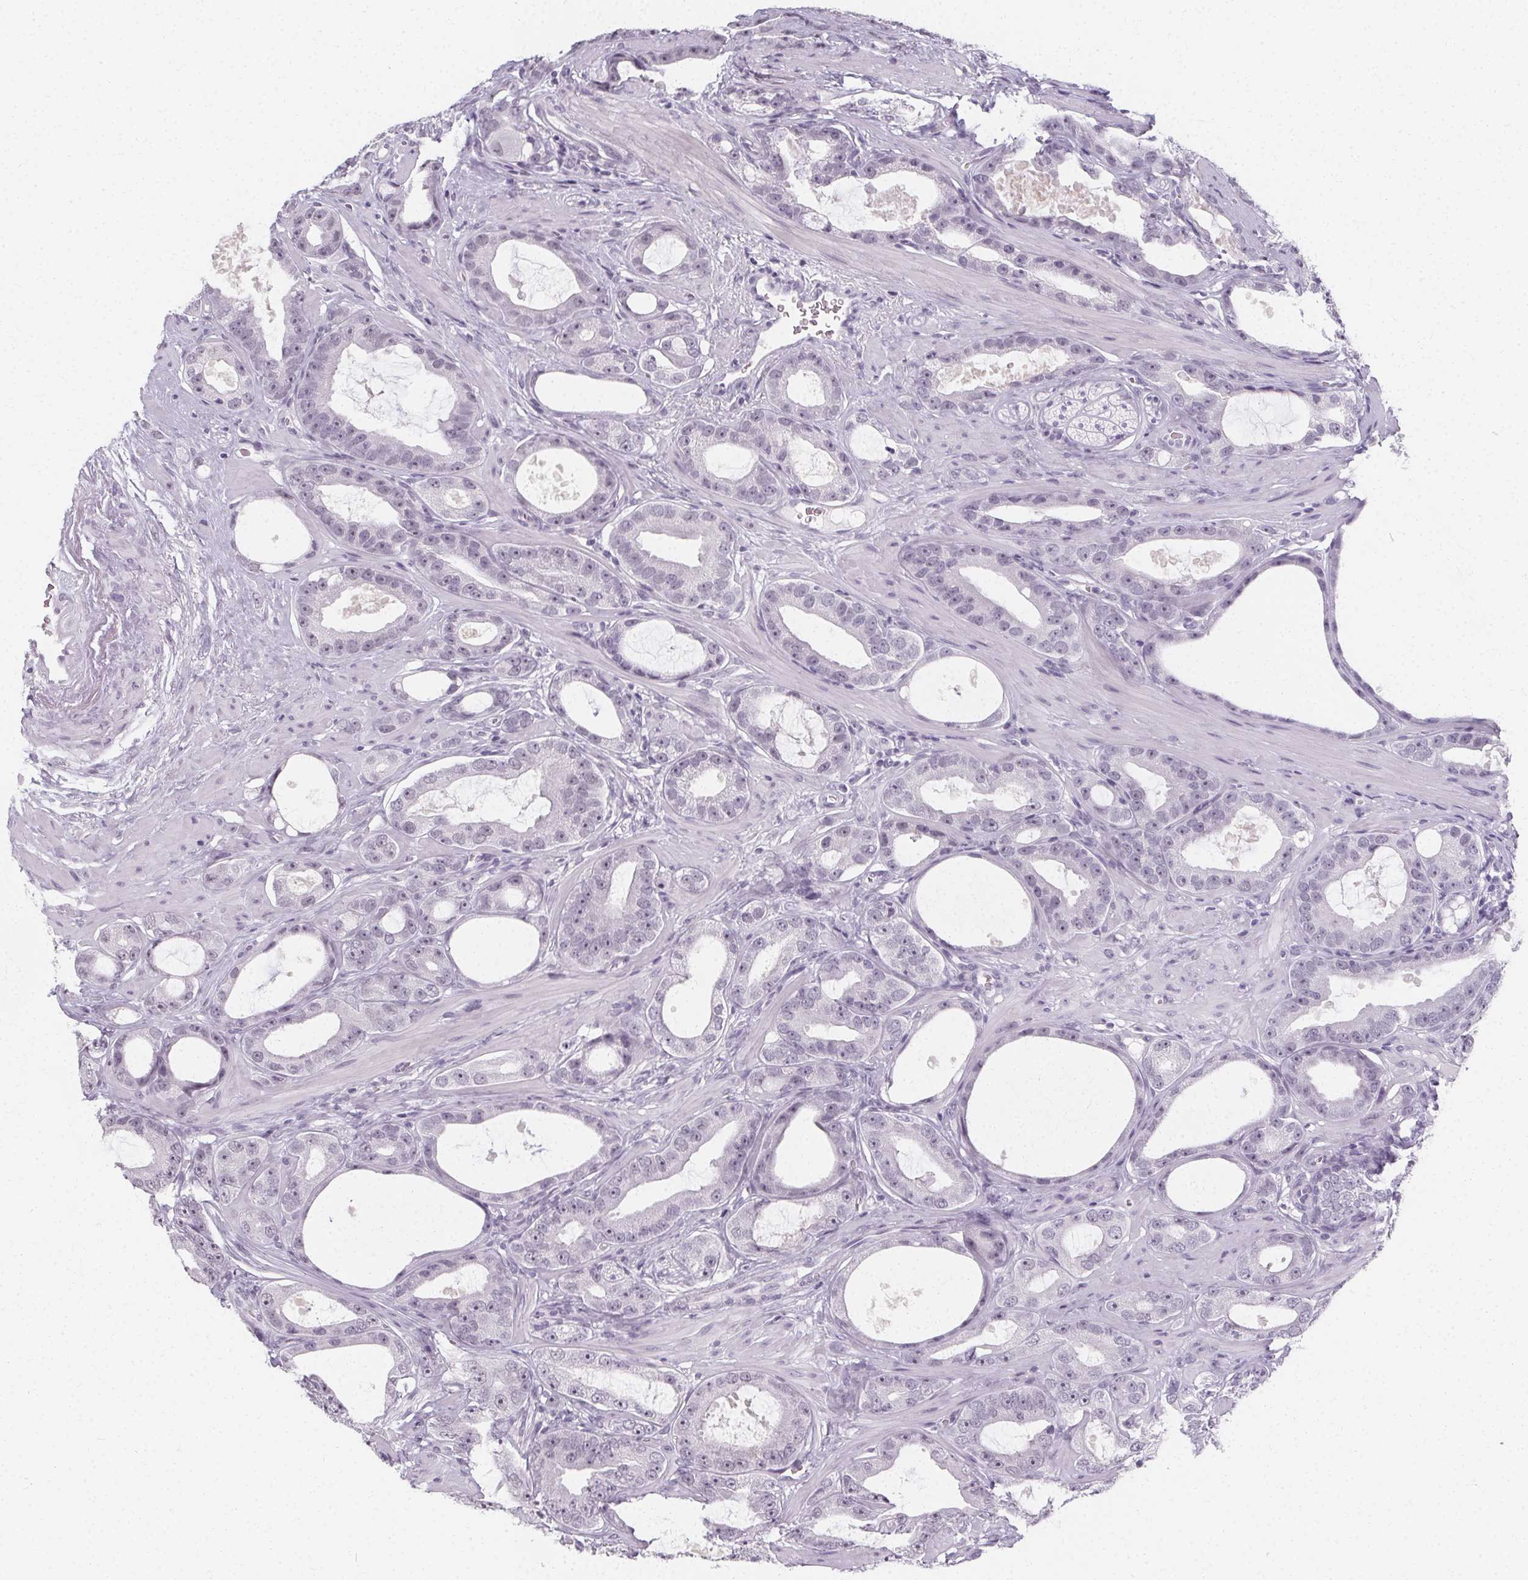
{"staining": {"intensity": "negative", "quantity": "none", "location": "none"}, "tissue": "prostate cancer", "cell_type": "Tumor cells", "image_type": "cancer", "snomed": [{"axis": "morphology", "description": "Adenocarcinoma, High grade"}, {"axis": "topography", "description": "Prostate"}], "caption": "Human high-grade adenocarcinoma (prostate) stained for a protein using immunohistochemistry exhibits no expression in tumor cells.", "gene": "SYNPR", "patient": {"sex": "male", "age": 65}}